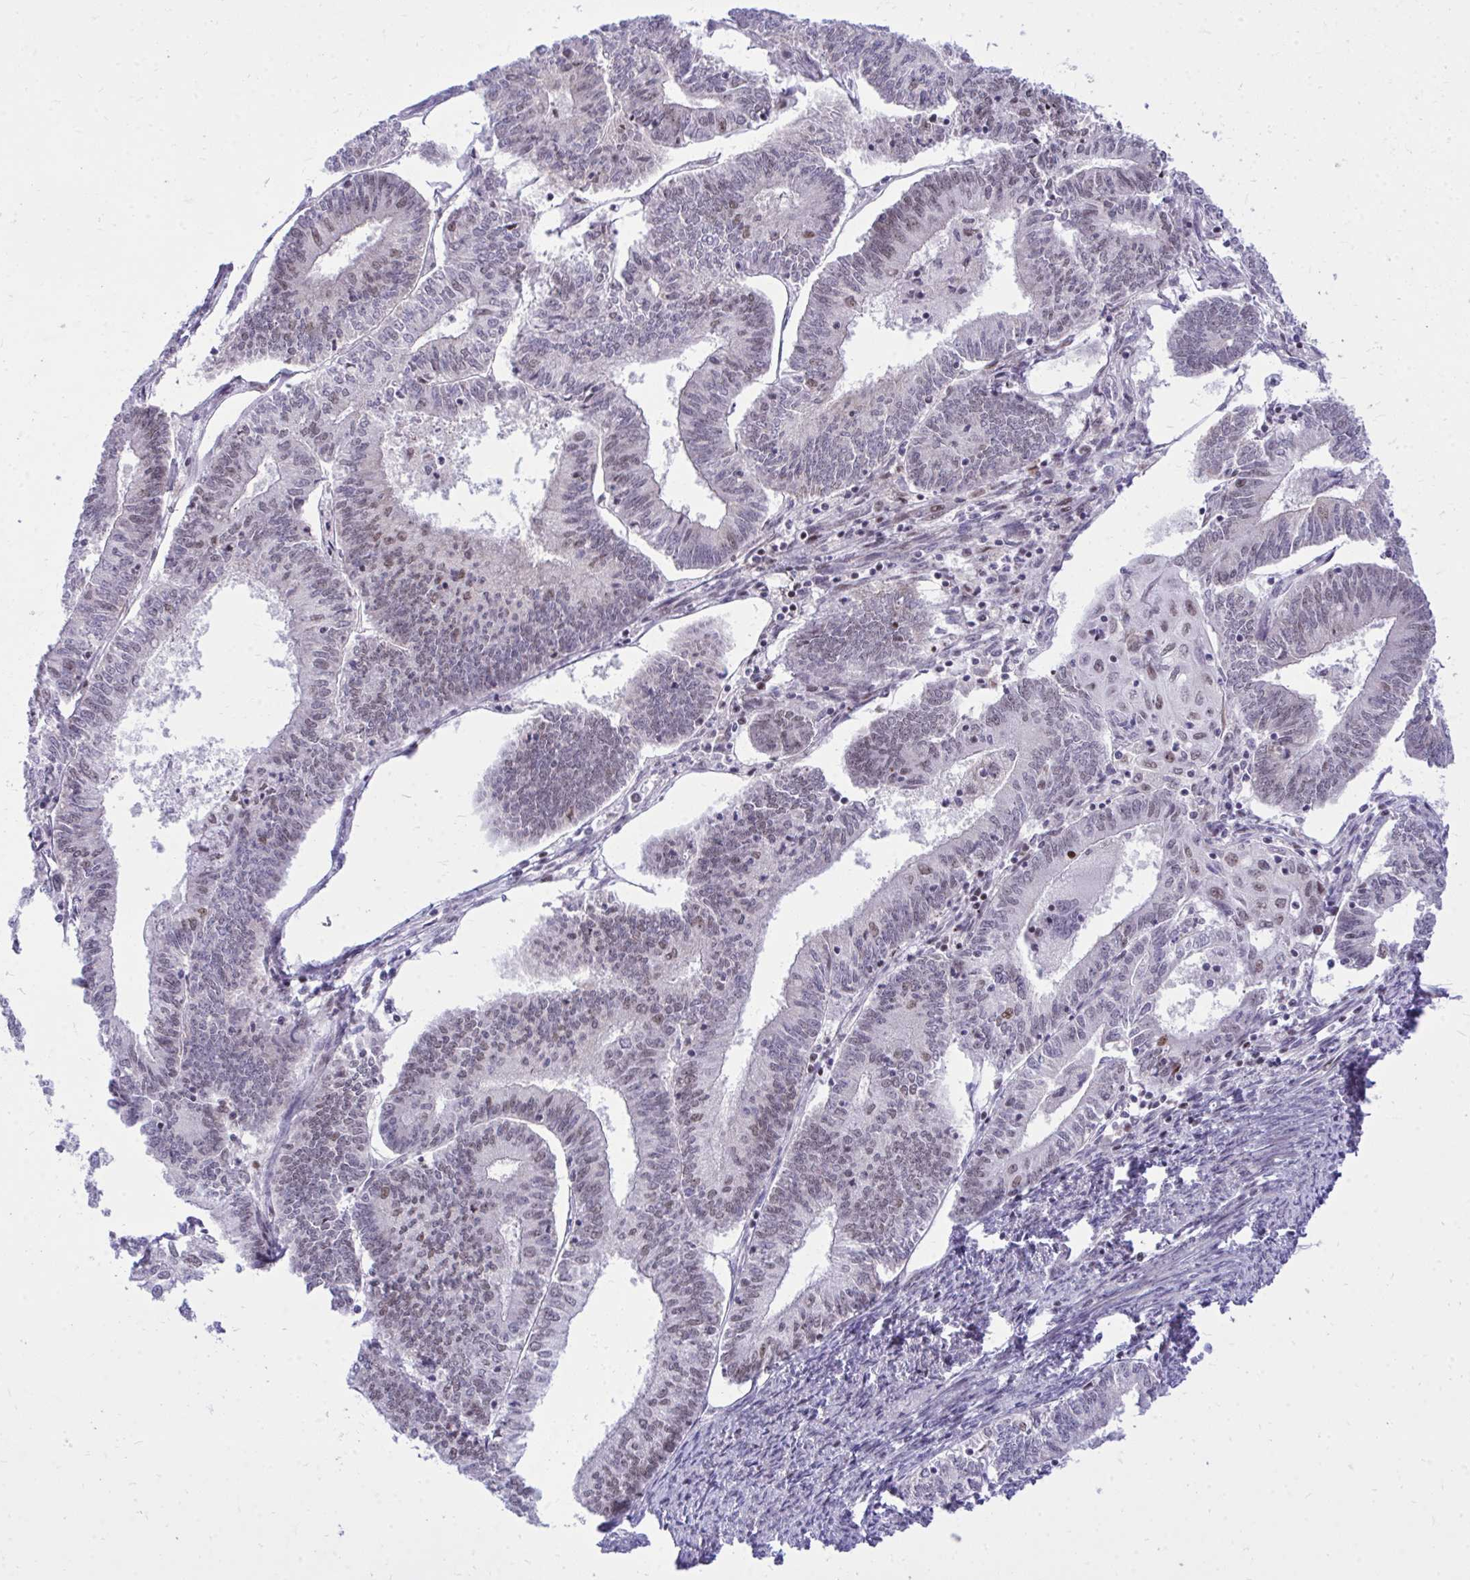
{"staining": {"intensity": "weak", "quantity": "25%-75%", "location": "nuclear"}, "tissue": "endometrial cancer", "cell_type": "Tumor cells", "image_type": "cancer", "snomed": [{"axis": "morphology", "description": "Adenocarcinoma, NOS"}, {"axis": "topography", "description": "Endometrium"}], "caption": "IHC (DAB) staining of adenocarcinoma (endometrial) exhibits weak nuclear protein expression in approximately 25%-75% of tumor cells.", "gene": "C14orf39", "patient": {"sex": "female", "age": 61}}